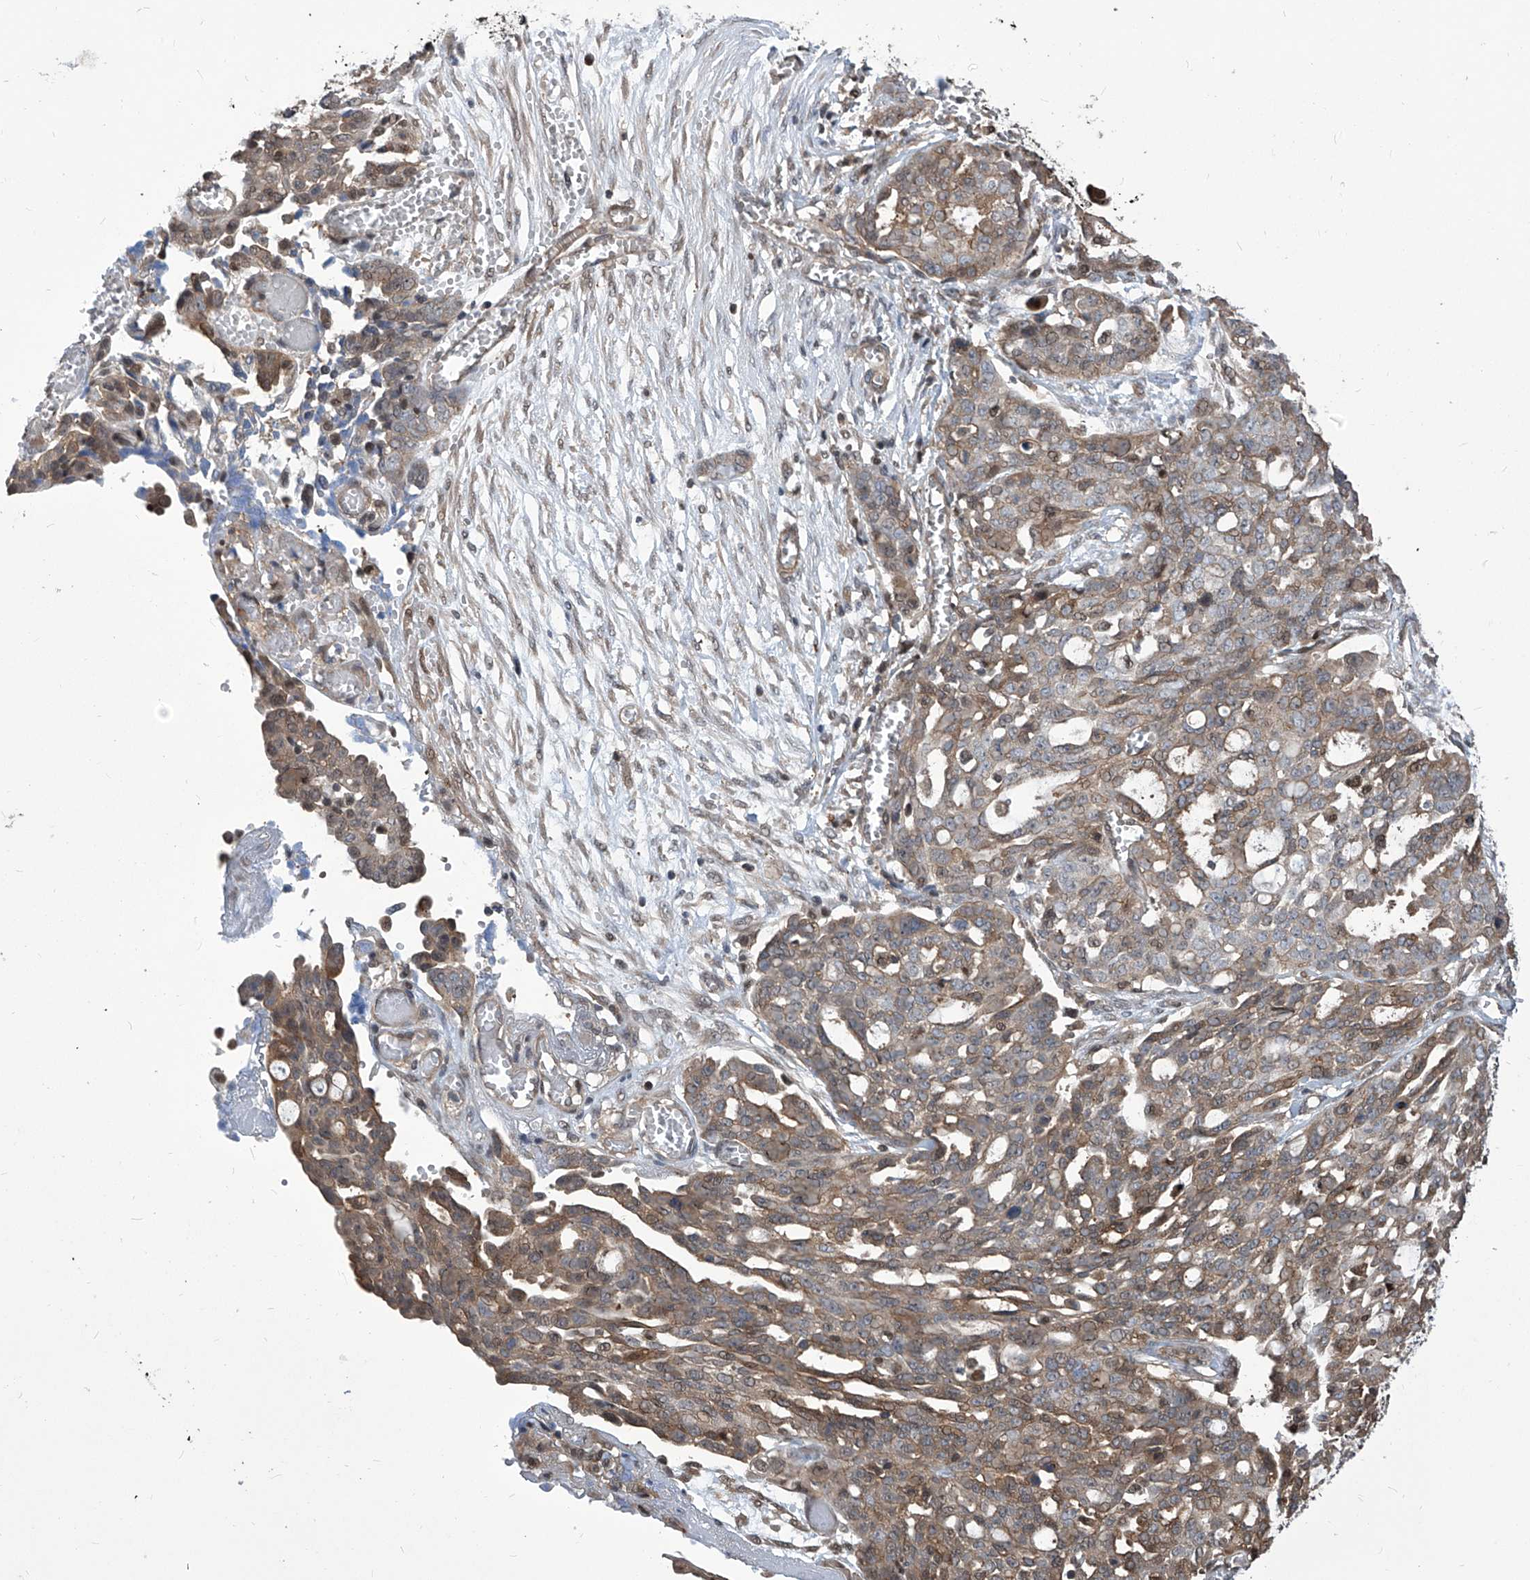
{"staining": {"intensity": "weak", "quantity": "<25%", "location": "cytoplasmic/membranous"}, "tissue": "ovarian cancer", "cell_type": "Tumor cells", "image_type": "cancer", "snomed": [{"axis": "morphology", "description": "Cystadenocarcinoma, serous, NOS"}, {"axis": "topography", "description": "Soft tissue"}, {"axis": "topography", "description": "Ovary"}], "caption": "This is an IHC photomicrograph of human serous cystadenocarcinoma (ovarian). There is no expression in tumor cells.", "gene": "PSMB1", "patient": {"sex": "female", "age": 57}}